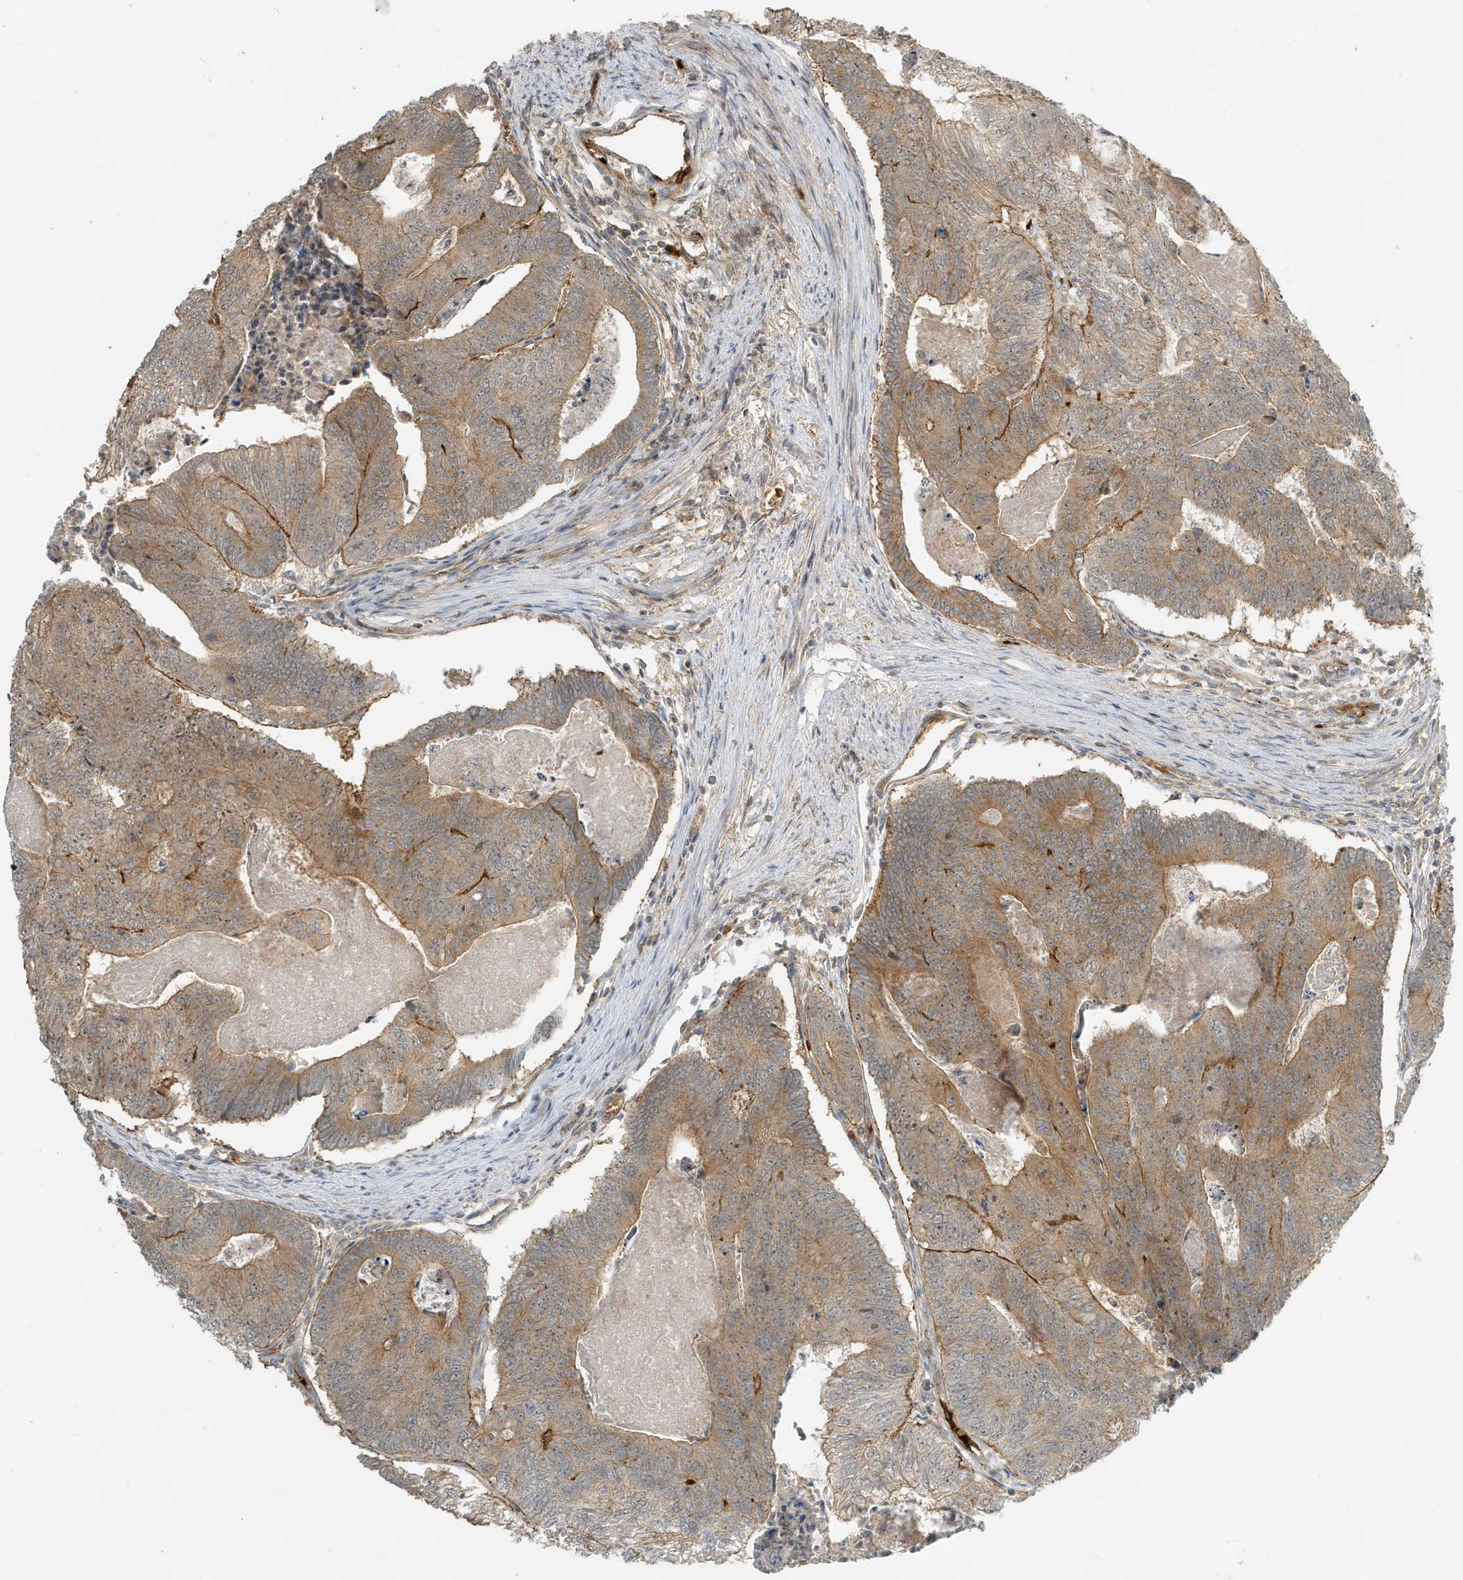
{"staining": {"intensity": "moderate", "quantity": ">75%", "location": "cytoplasmic/membranous"}, "tissue": "colorectal cancer", "cell_type": "Tumor cells", "image_type": "cancer", "snomed": [{"axis": "morphology", "description": "Adenocarcinoma, NOS"}, {"axis": "topography", "description": "Colon"}], "caption": "Colorectal cancer stained with a brown dye demonstrates moderate cytoplasmic/membranous positive positivity in approximately >75% of tumor cells.", "gene": "FYCO1", "patient": {"sex": "female", "age": 67}}